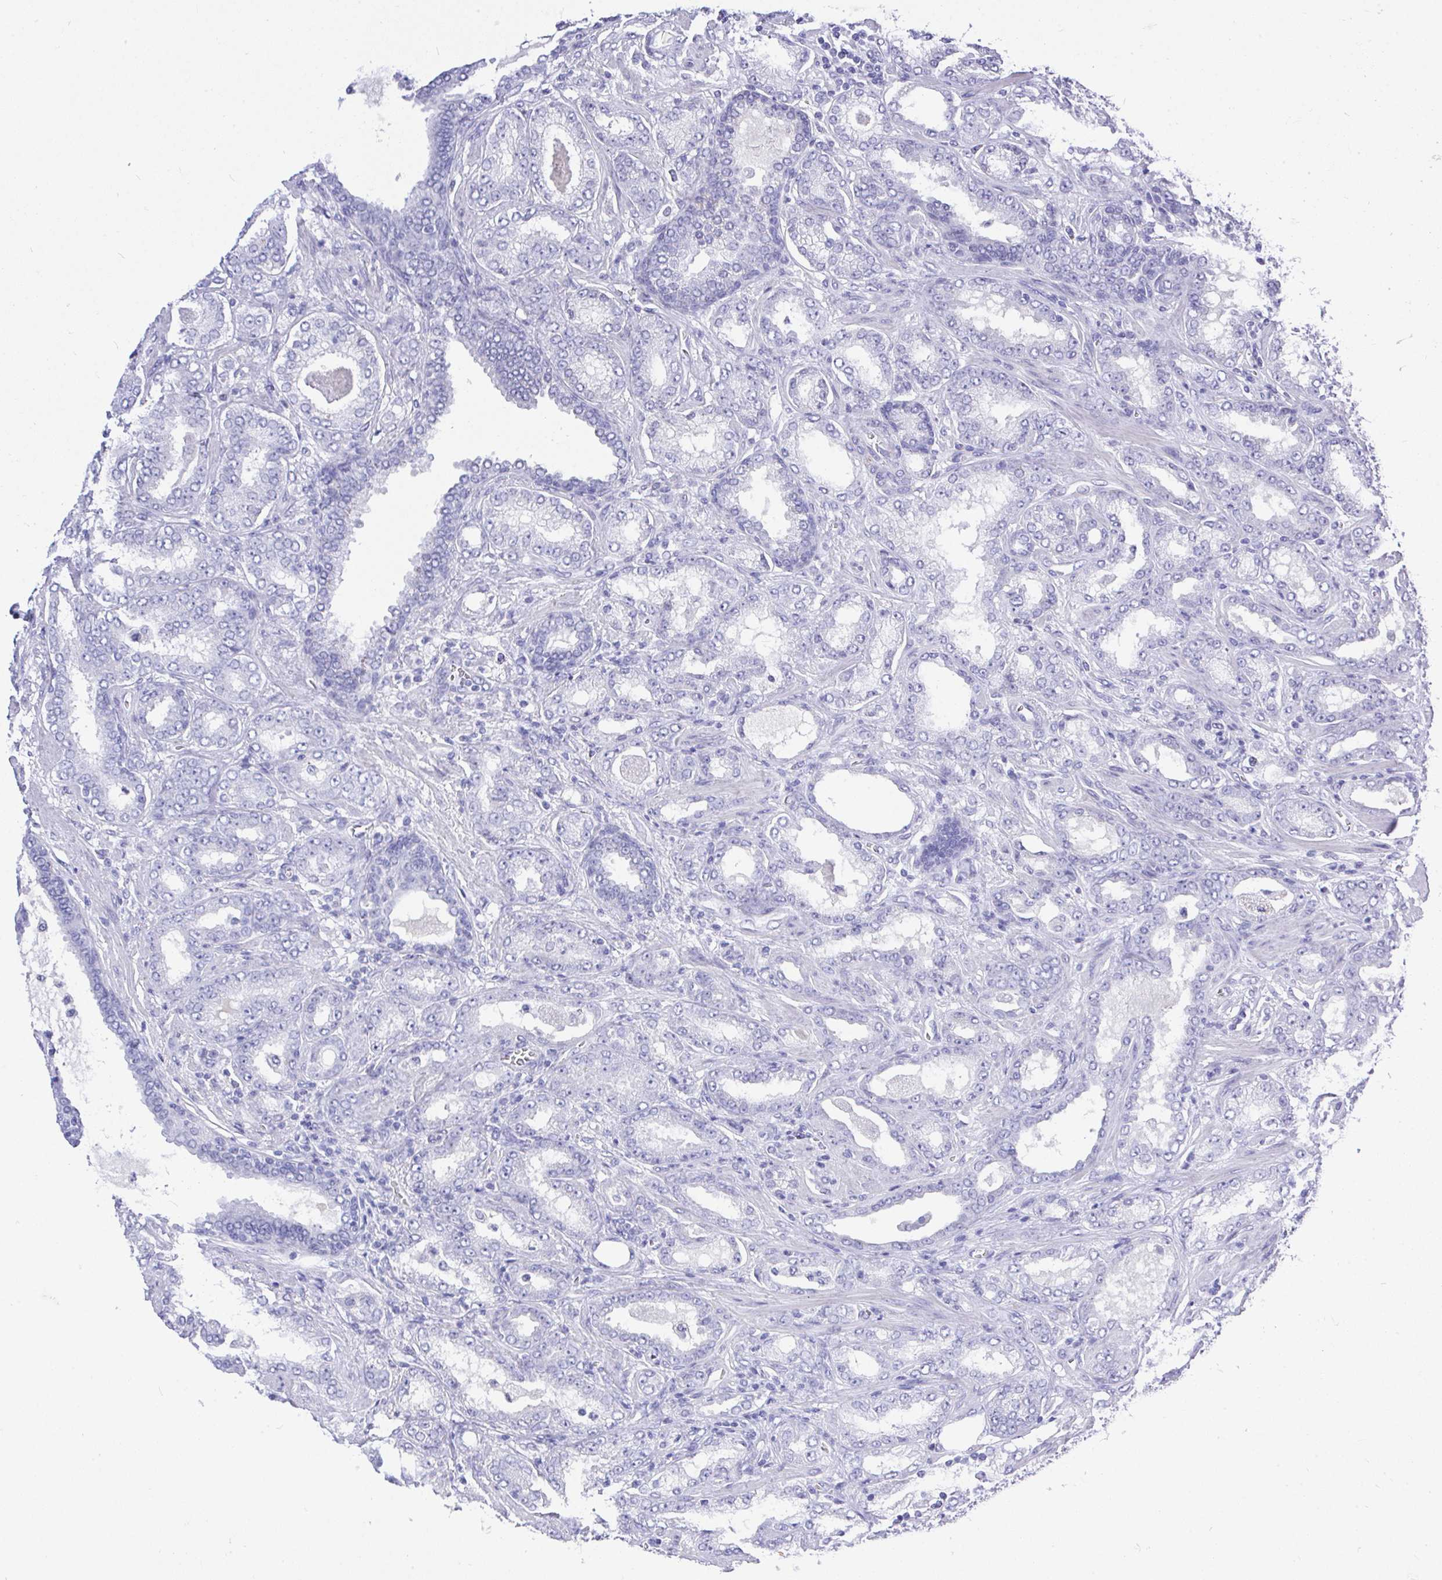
{"staining": {"intensity": "negative", "quantity": "none", "location": "none"}, "tissue": "prostate cancer", "cell_type": "Tumor cells", "image_type": "cancer", "snomed": [{"axis": "morphology", "description": "Adenocarcinoma, High grade"}, {"axis": "topography", "description": "Prostate"}], "caption": "A histopathology image of human prostate cancer is negative for staining in tumor cells. (DAB (3,3'-diaminobenzidine) IHC with hematoxylin counter stain).", "gene": "MS4A12", "patient": {"sex": "male", "age": 72}}